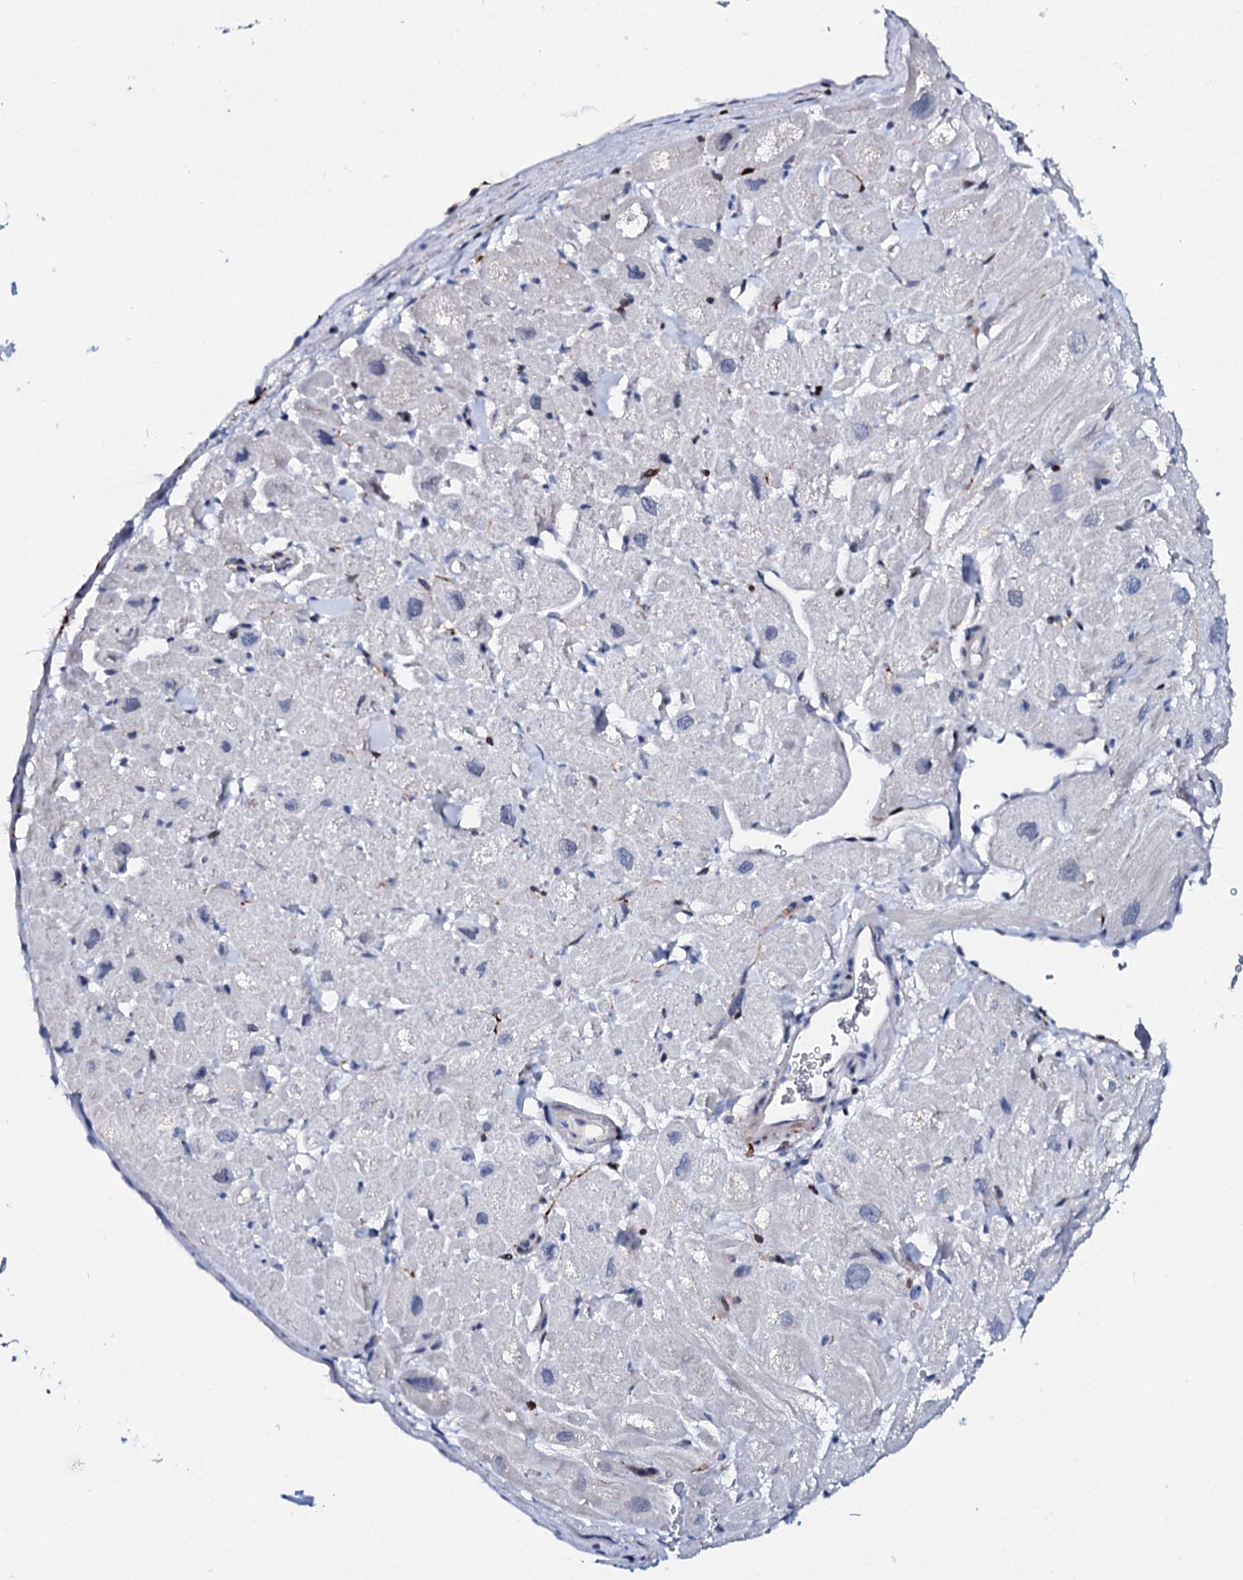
{"staining": {"intensity": "negative", "quantity": "none", "location": "none"}, "tissue": "heart muscle", "cell_type": "Cardiomyocytes", "image_type": "normal", "snomed": [{"axis": "morphology", "description": "Normal tissue, NOS"}, {"axis": "topography", "description": "Heart"}], "caption": "IHC histopathology image of unremarkable heart muscle: heart muscle stained with DAB (3,3'-diaminobenzidine) shows no significant protein staining in cardiomyocytes.", "gene": "MED13L", "patient": {"sex": "male", "age": 49}}